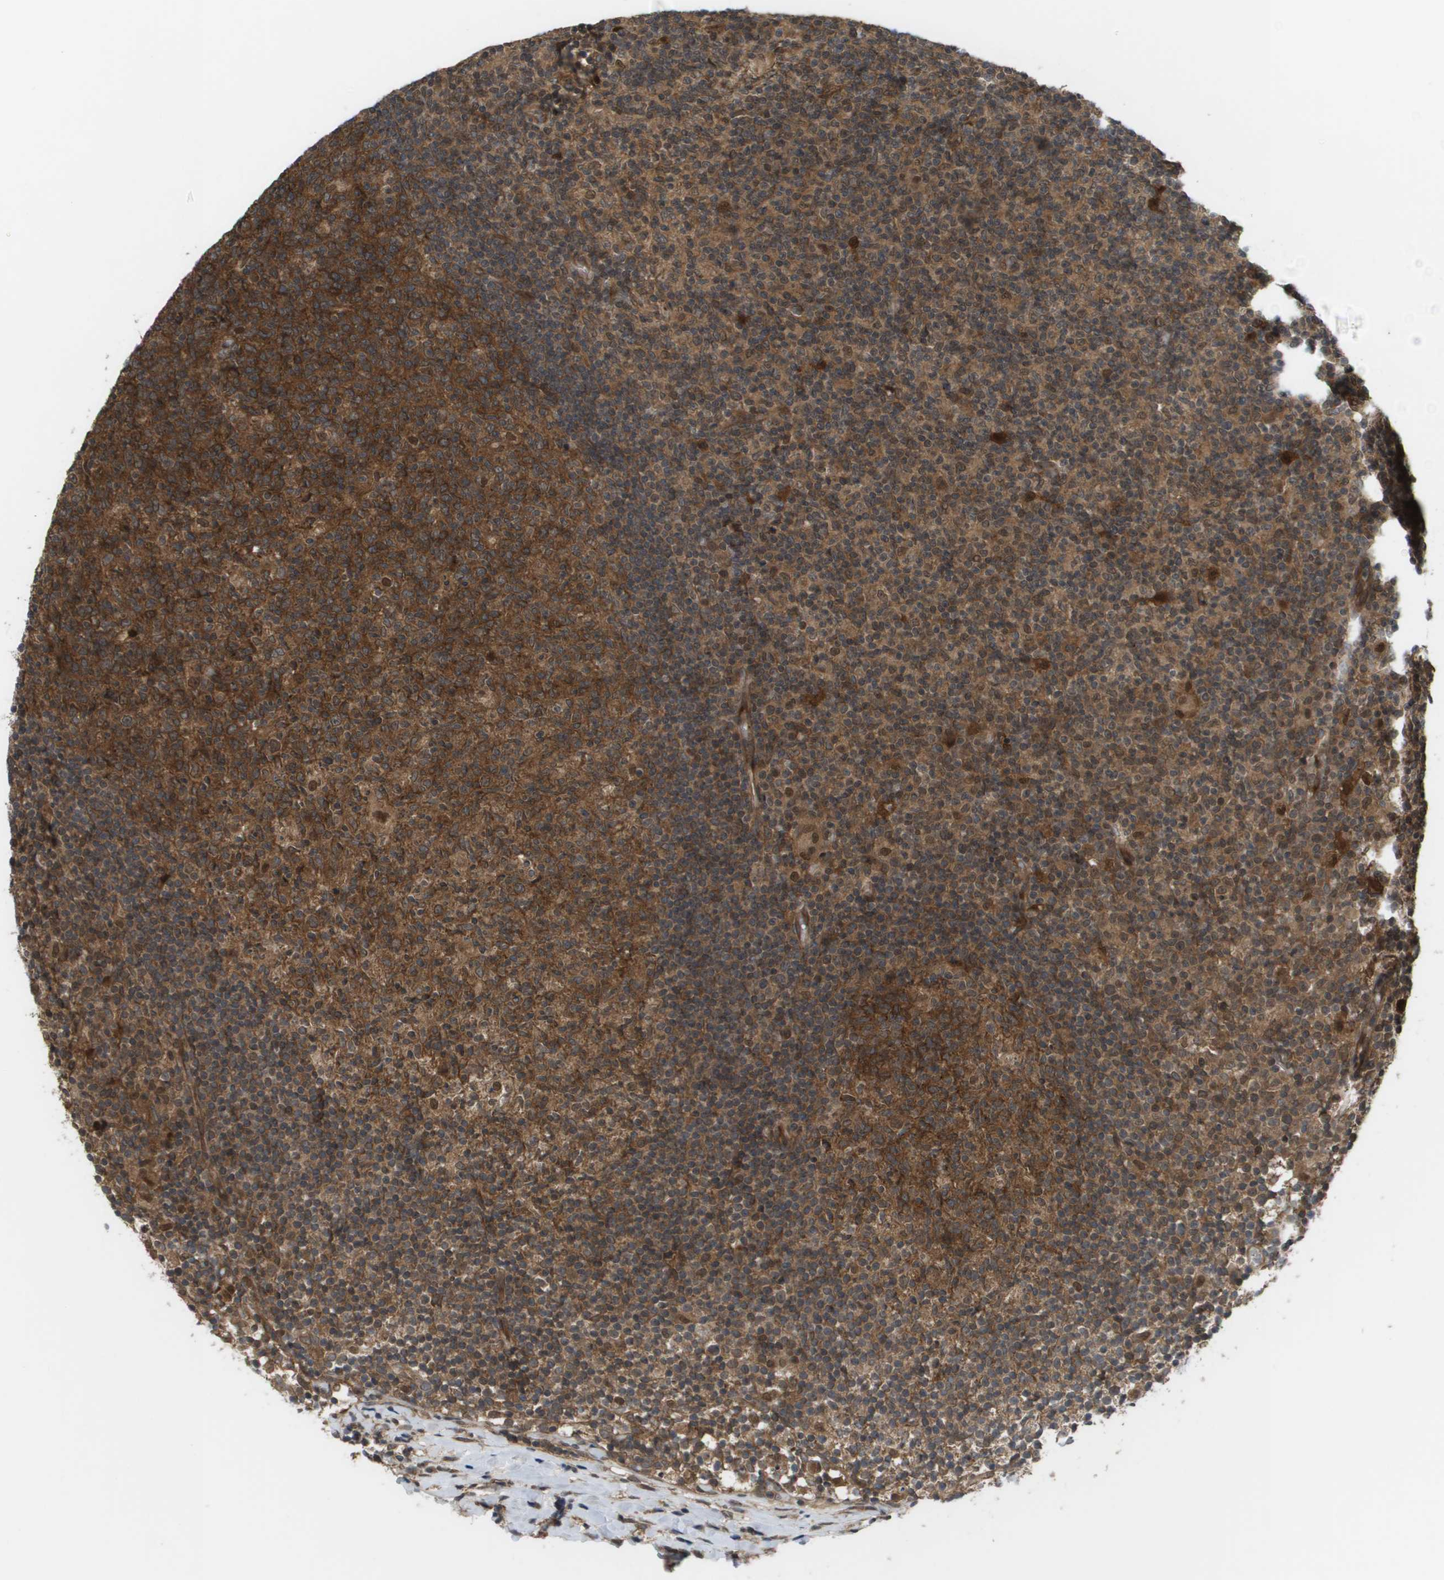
{"staining": {"intensity": "strong", "quantity": ">75%", "location": "cytoplasmic/membranous,nuclear"}, "tissue": "lymph node", "cell_type": "Germinal center cells", "image_type": "normal", "snomed": [{"axis": "morphology", "description": "Normal tissue, NOS"}, {"axis": "morphology", "description": "Inflammation, NOS"}, {"axis": "topography", "description": "Lymph node"}], "caption": "Protein staining of benign lymph node displays strong cytoplasmic/membranous,nuclear expression in approximately >75% of germinal center cells. Using DAB (3,3'-diaminobenzidine) (brown) and hematoxylin (blue) stains, captured at high magnification using brightfield microscopy.", "gene": "CTPS2", "patient": {"sex": "male", "age": 55}}